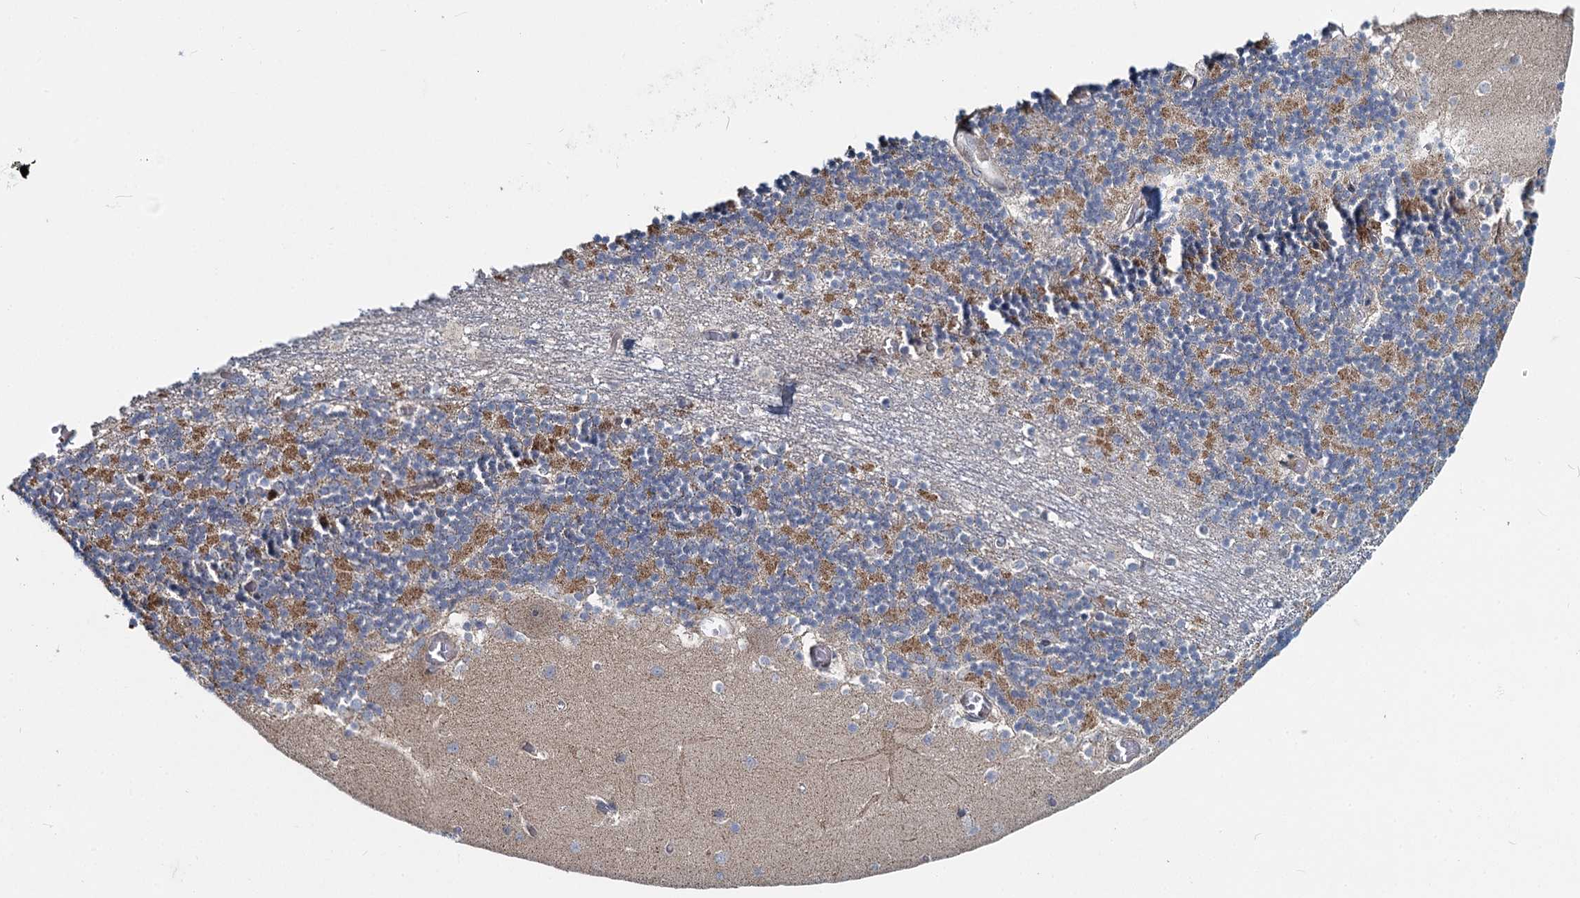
{"staining": {"intensity": "moderate", "quantity": "25%-75%", "location": "cytoplasmic/membranous"}, "tissue": "cerebellum", "cell_type": "Cells in granular layer", "image_type": "normal", "snomed": [{"axis": "morphology", "description": "Normal tissue, NOS"}, {"axis": "topography", "description": "Cerebellum"}], "caption": "Immunohistochemistry staining of normal cerebellum, which displays medium levels of moderate cytoplasmic/membranous staining in approximately 25%-75% of cells in granular layer indicating moderate cytoplasmic/membranous protein expression. The staining was performed using DAB (3,3'-diaminobenzidine) (brown) for protein detection and nuclei were counterstained in hematoxylin (blue).", "gene": "ADCY2", "patient": {"sex": "female", "age": 28}}